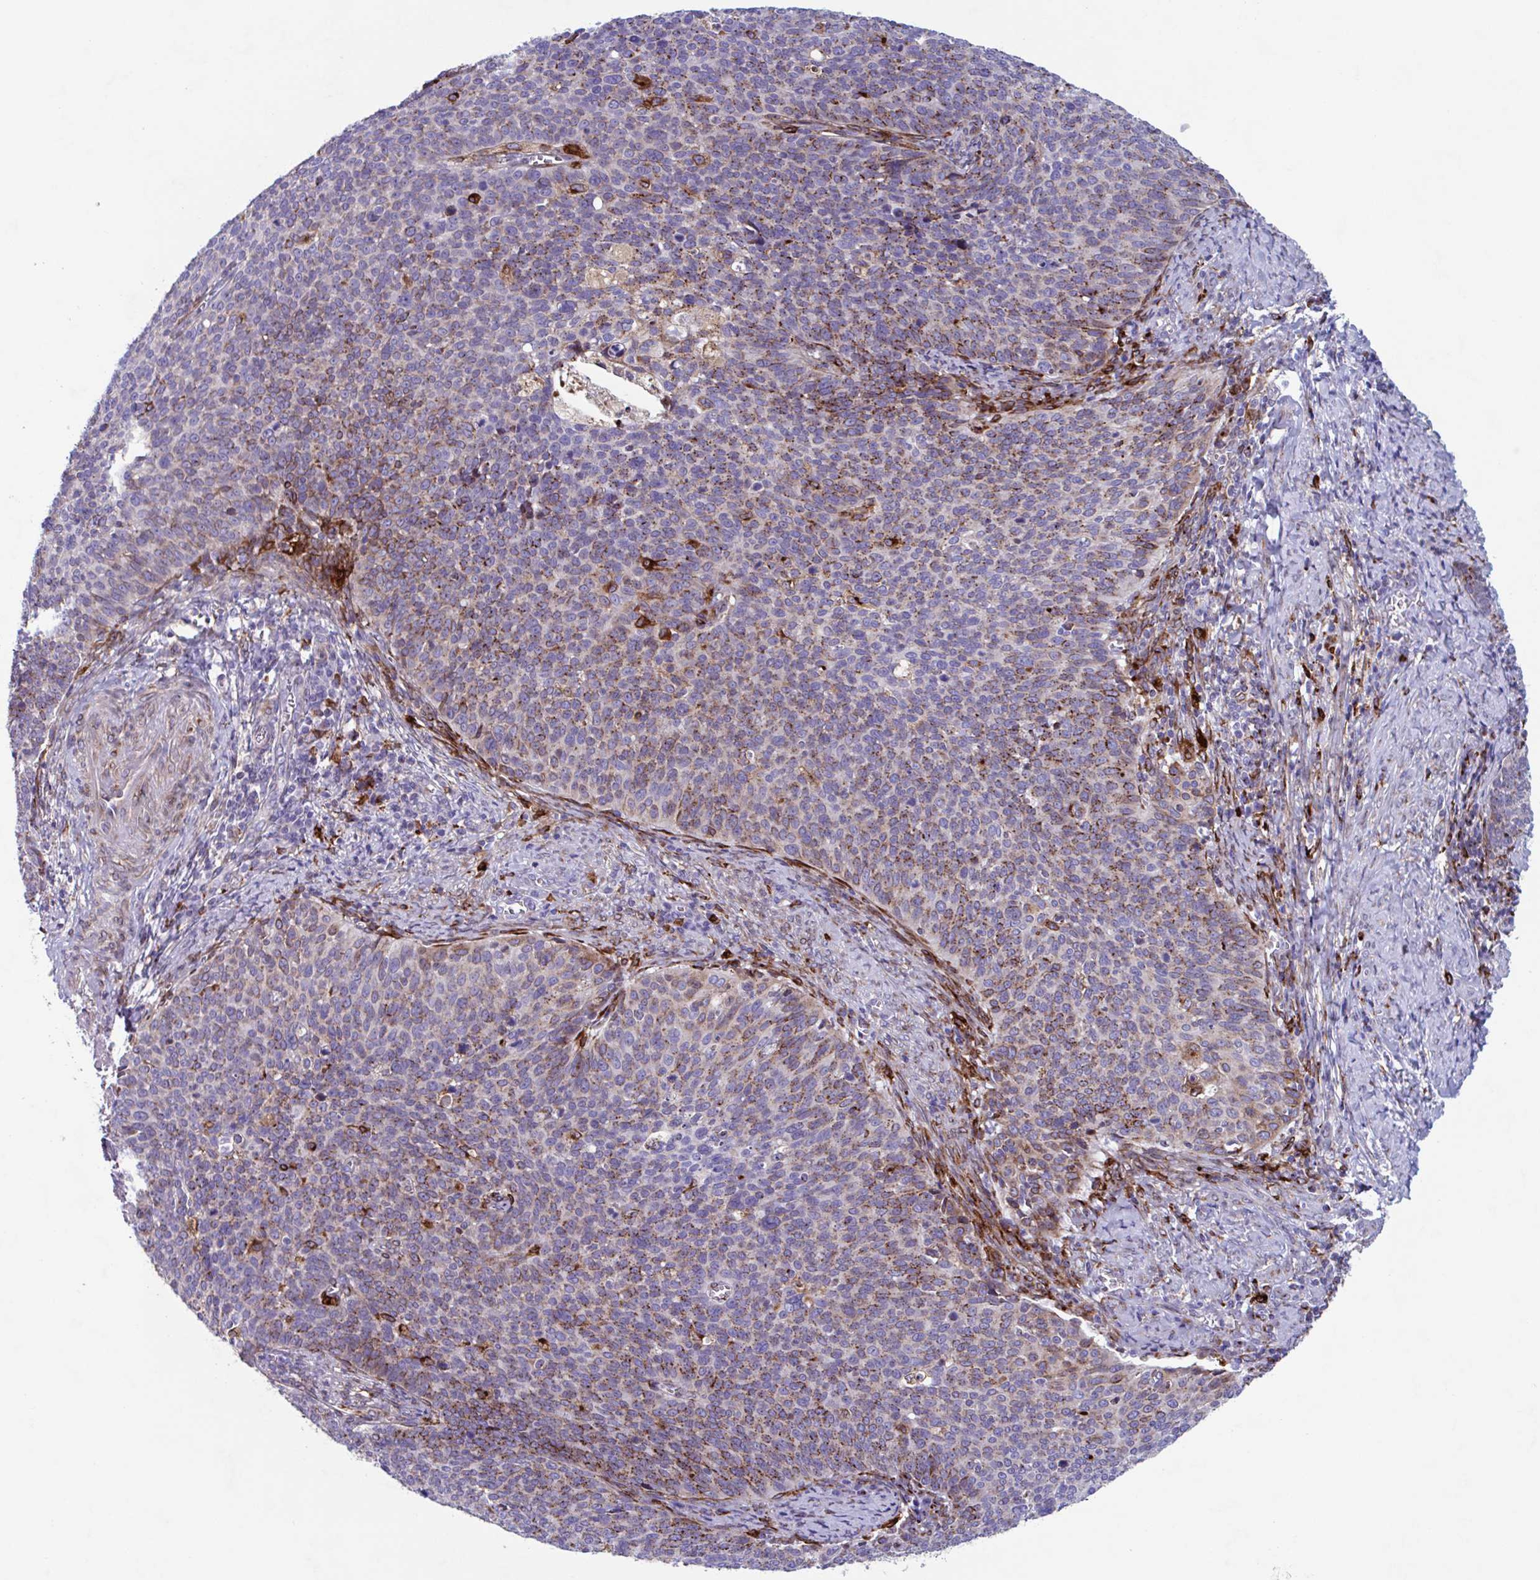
{"staining": {"intensity": "weak", "quantity": "25%-75%", "location": "cytoplasmic/membranous"}, "tissue": "cervical cancer", "cell_type": "Tumor cells", "image_type": "cancer", "snomed": [{"axis": "morphology", "description": "Normal tissue, NOS"}, {"axis": "morphology", "description": "Squamous cell carcinoma, NOS"}, {"axis": "topography", "description": "Cervix"}], "caption": "Cervical squamous cell carcinoma stained with a protein marker displays weak staining in tumor cells.", "gene": "RFK", "patient": {"sex": "female", "age": 39}}